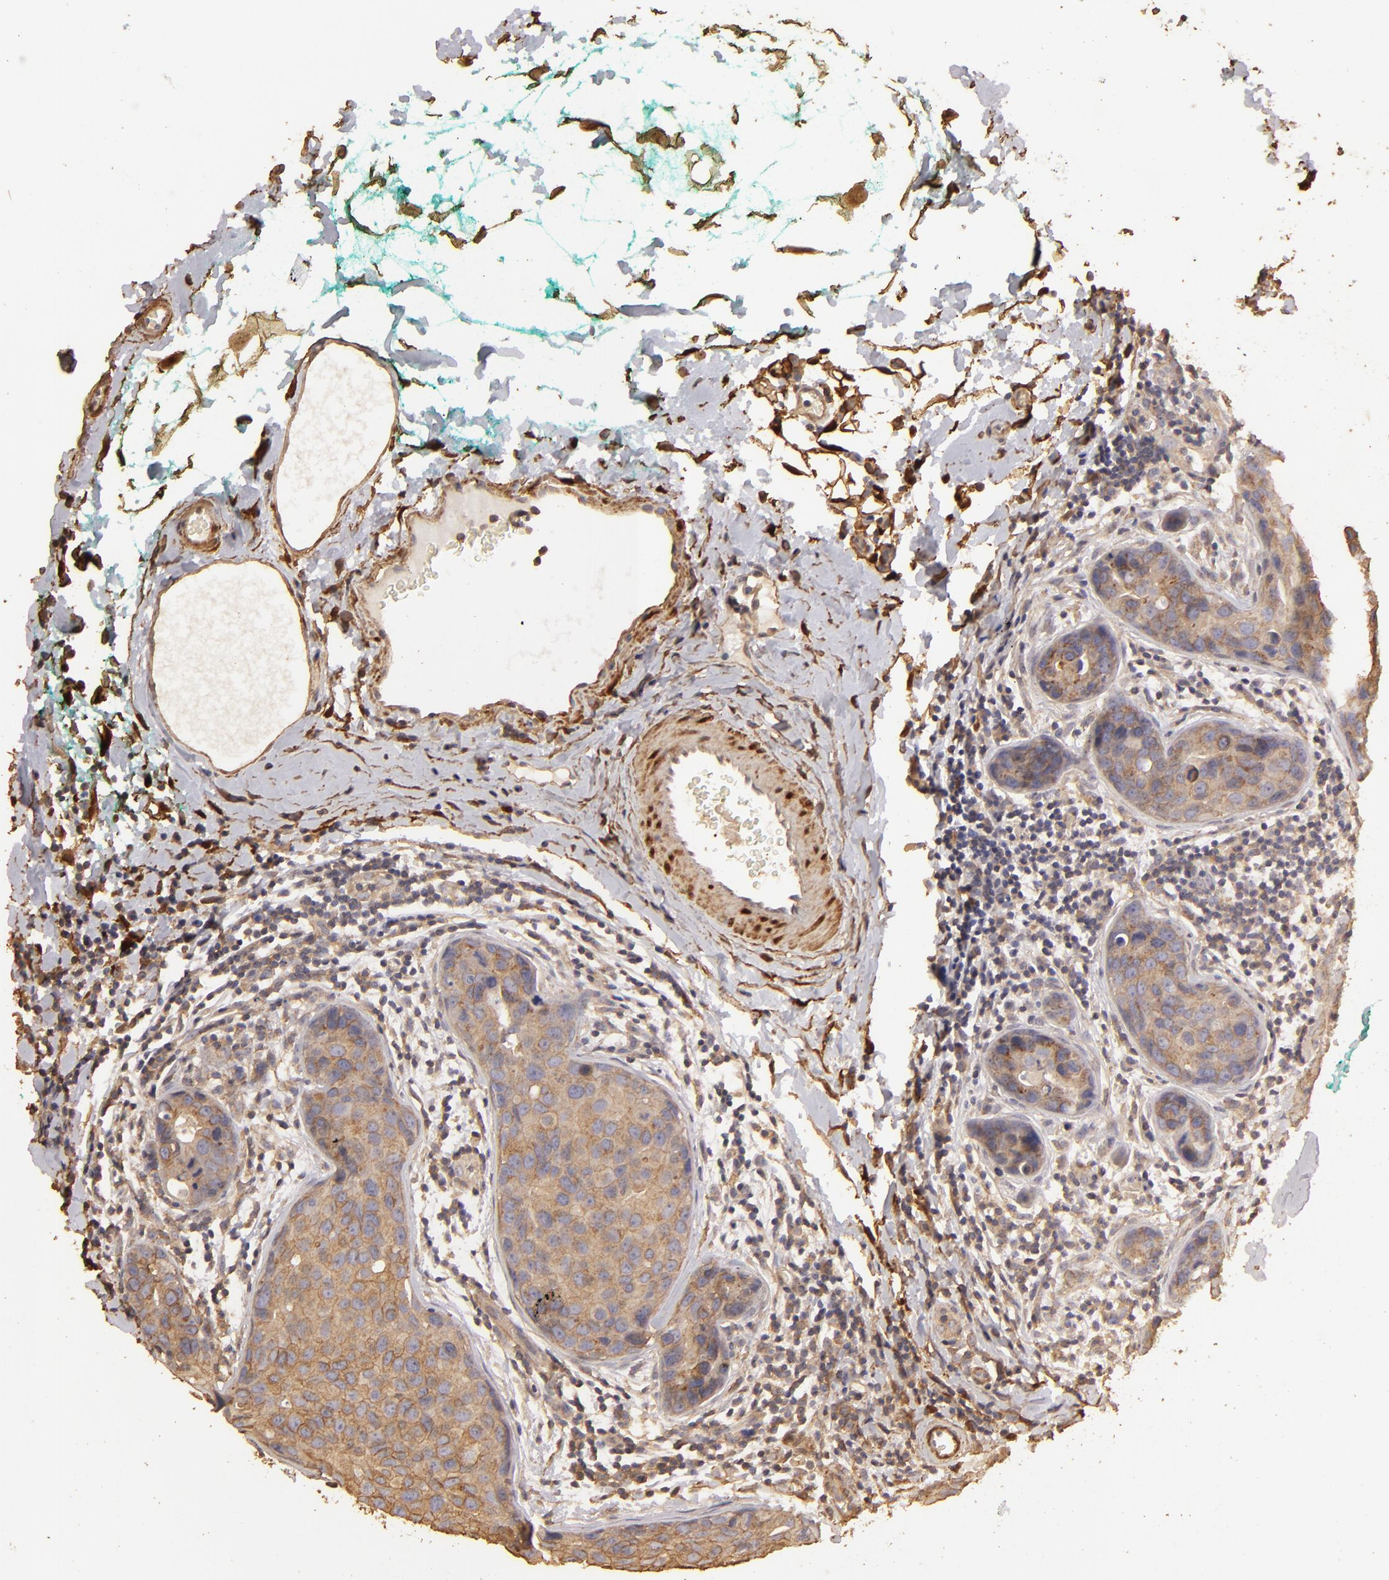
{"staining": {"intensity": "moderate", "quantity": ">75%", "location": "cytoplasmic/membranous"}, "tissue": "breast cancer", "cell_type": "Tumor cells", "image_type": "cancer", "snomed": [{"axis": "morphology", "description": "Duct carcinoma"}, {"axis": "topography", "description": "Breast"}], "caption": "Breast cancer was stained to show a protein in brown. There is medium levels of moderate cytoplasmic/membranous expression in approximately >75% of tumor cells. (DAB IHC with brightfield microscopy, high magnification).", "gene": "HSPB6", "patient": {"sex": "female", "age": 24}}